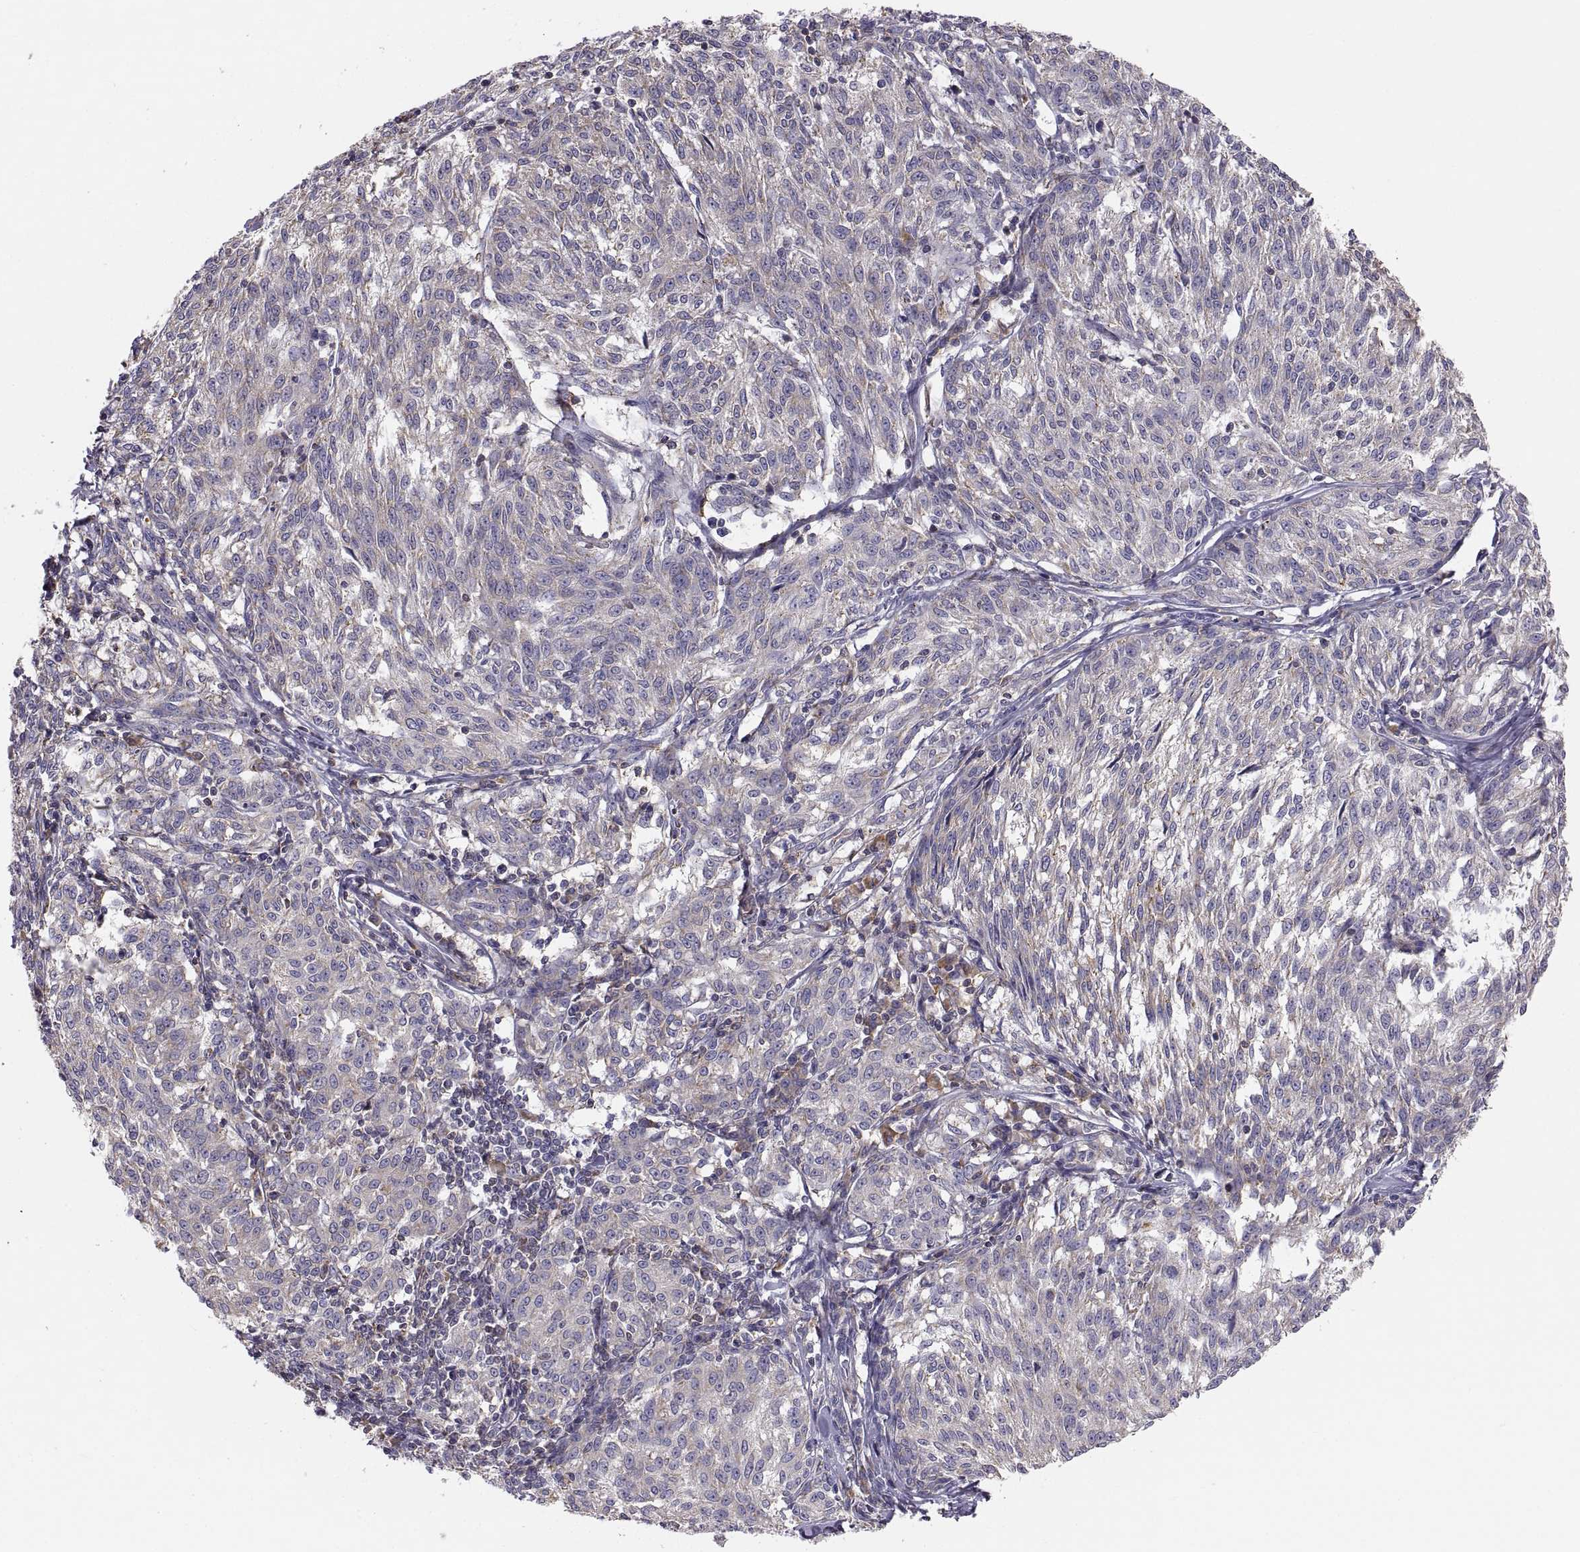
{"staining": {"intensity": "weak", "quantity": "25%-75%", "location": "cytoplasmic/membranous"}, "tissue": "melanoma", "cell_type": "Tumor cells", "image_type": "cancer", "snomed": [{"axis": "morphology", "description": "Malignant melanoma, NOS"}, {"axis": "topography", "description": "Skin"}], "caption": "DAB (3,3'-diaminobenzidine) immunohistochemical staining of malignant melanoma reveals weak cytoplasmic/membranous protein positivity in approximately 25%-75% of tumor cells. The staining was performed using DAB, with brown indicating positive protein expression. Nuclei are stained blue with hematoxylin.", "gene": "ERO1A", "patient": {"sex": "female", "age": 72}}